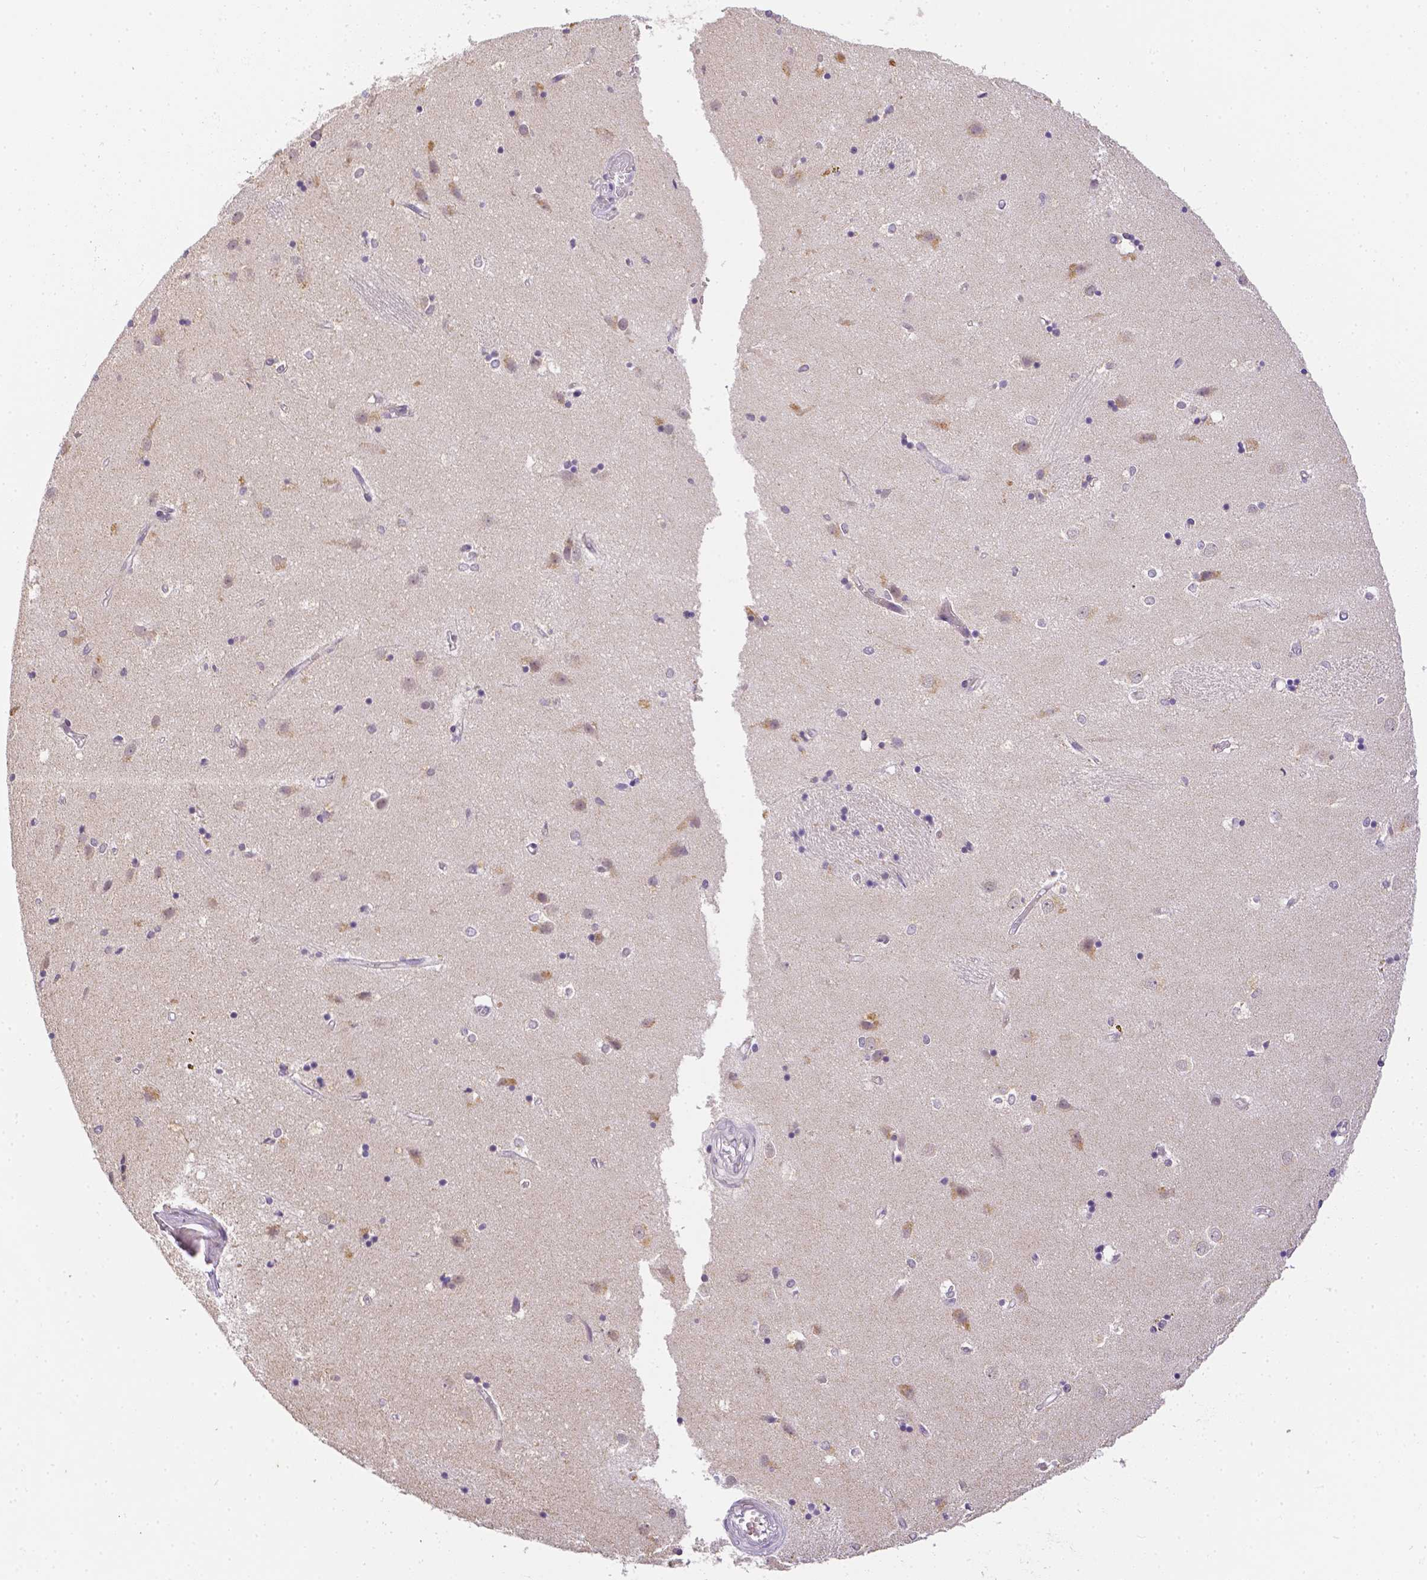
{"staining": {"intensity": "weak", "quantity": "<25%", "location": "cytoplasmic/membranous"}, "tissue": "caudate", "cell_type": "Glial cells", "image_type": "normal", "snomed": [{"axis": "morphology", "description": "Normal tissue, NOS"}, {"axis": "topography", "description": "Lateral ventricle wall"}], "caption": "Human caudate stained for a protein using immunohistochemistry reveals no staining in glial cells.", "gene": "ZNF280B", "patient": {"sex": "male", "age": 54}}